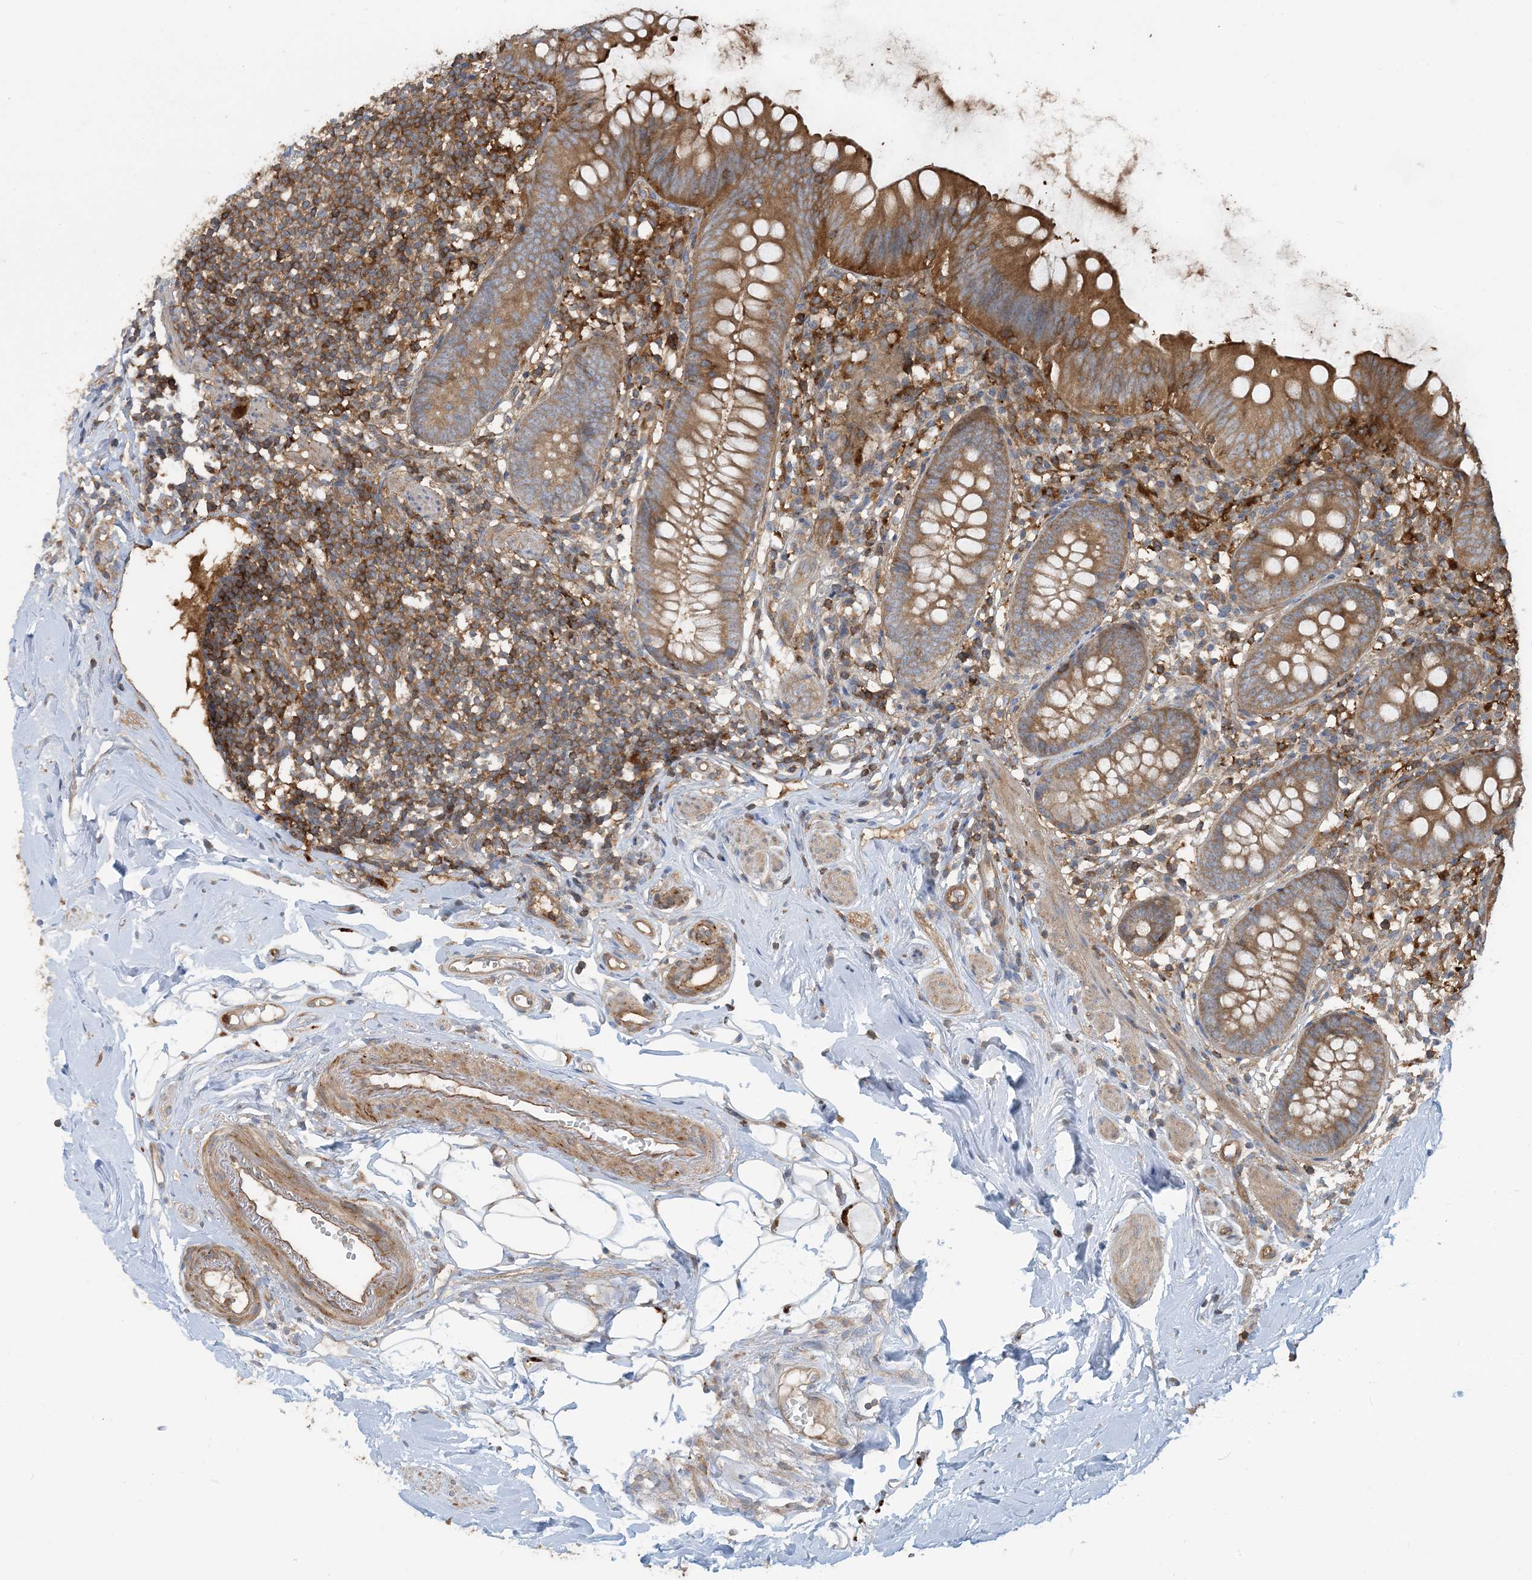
{"staining": {"intensity": "moderate", "quantity": ">75%", "location": "cytoplasmic/membranous"}, "tissue": "appendix", "cell_type": "Glandular cells", "image_type": "normal", "snomed": [{"axis": "morphology", "description": "Normal tissue, NOS"}, {"axis": "topography", "description": "Appendix"}], "caption": "High-magnification brightfield microscopy of benign appendix stained with DAB (3,3'-diaminobenzidine) (brown) and counterstained with hematoxylin (blue). glandular cells exhibit moderate cytoplasmic/membranous expression is appreciated in approximately>75% of cells.", "gene": "SFMBT2", "patient": {"sex": "female", "age": 62}}